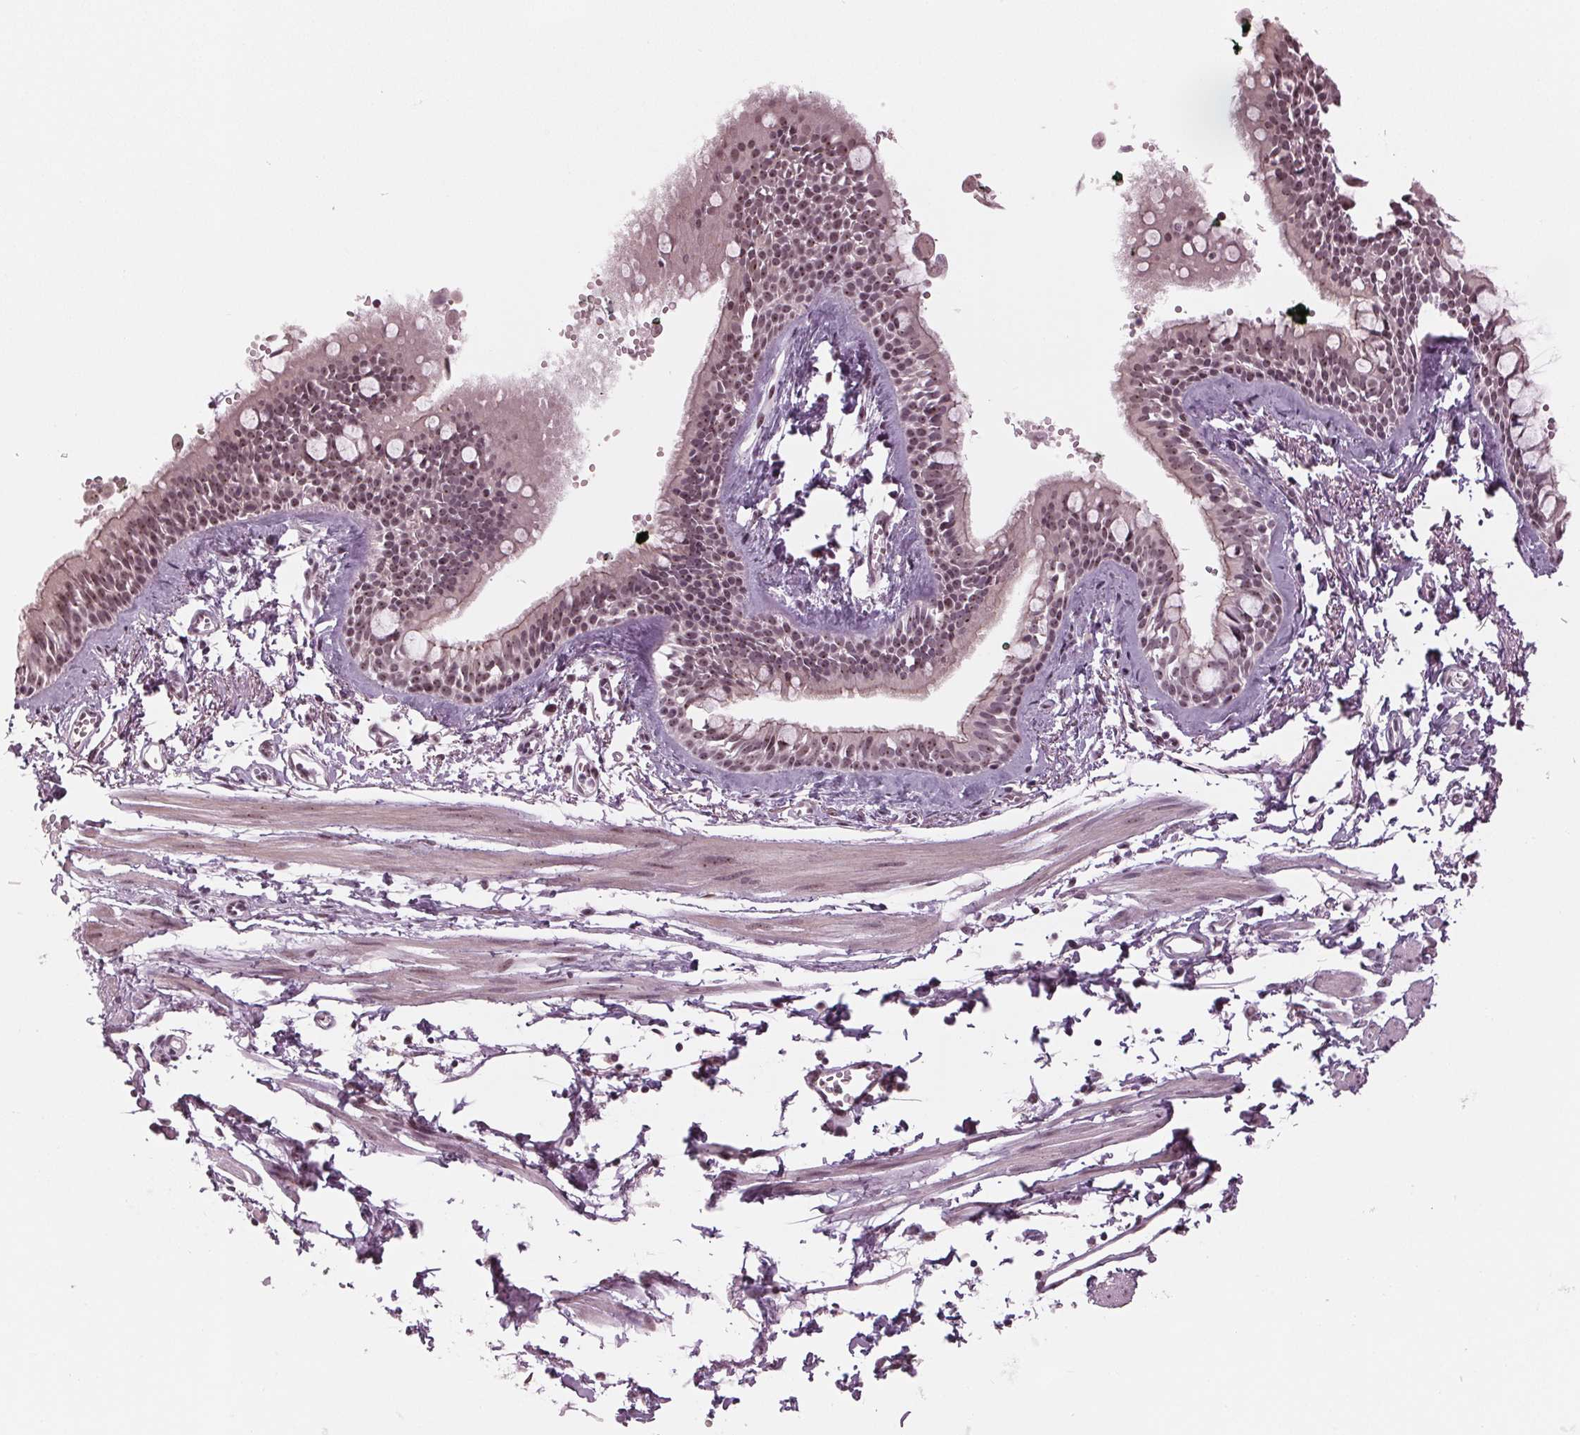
{"staining": {"intensity": "moderate", "quantity": "25%-75%", "location": "cytoplasmic/membranous,nuclear"}, "tissue": "bronchus", "cell_type": "Respiratory epithelial cells", "image_type": "normal", "snomed": [{"axis": "morphology", "description": "Normal tissue, NOS"}, {"axis": "topography", "description": "Cartilage tissue"}, {"axis": "topography", "description": "Bronchus"}], "caption": "Immunohistochemical staining of benign human bronchus displays 25%-75% levels of moderate cytoplasmic/membranous,nuclear protein staining in about 25%-75% of respiratory epithelial cells. (Brightfield microscopy of DAB IHC at high magnification).", "gene": "SLX4", "patient": {"sex": "female", "age": 59}}